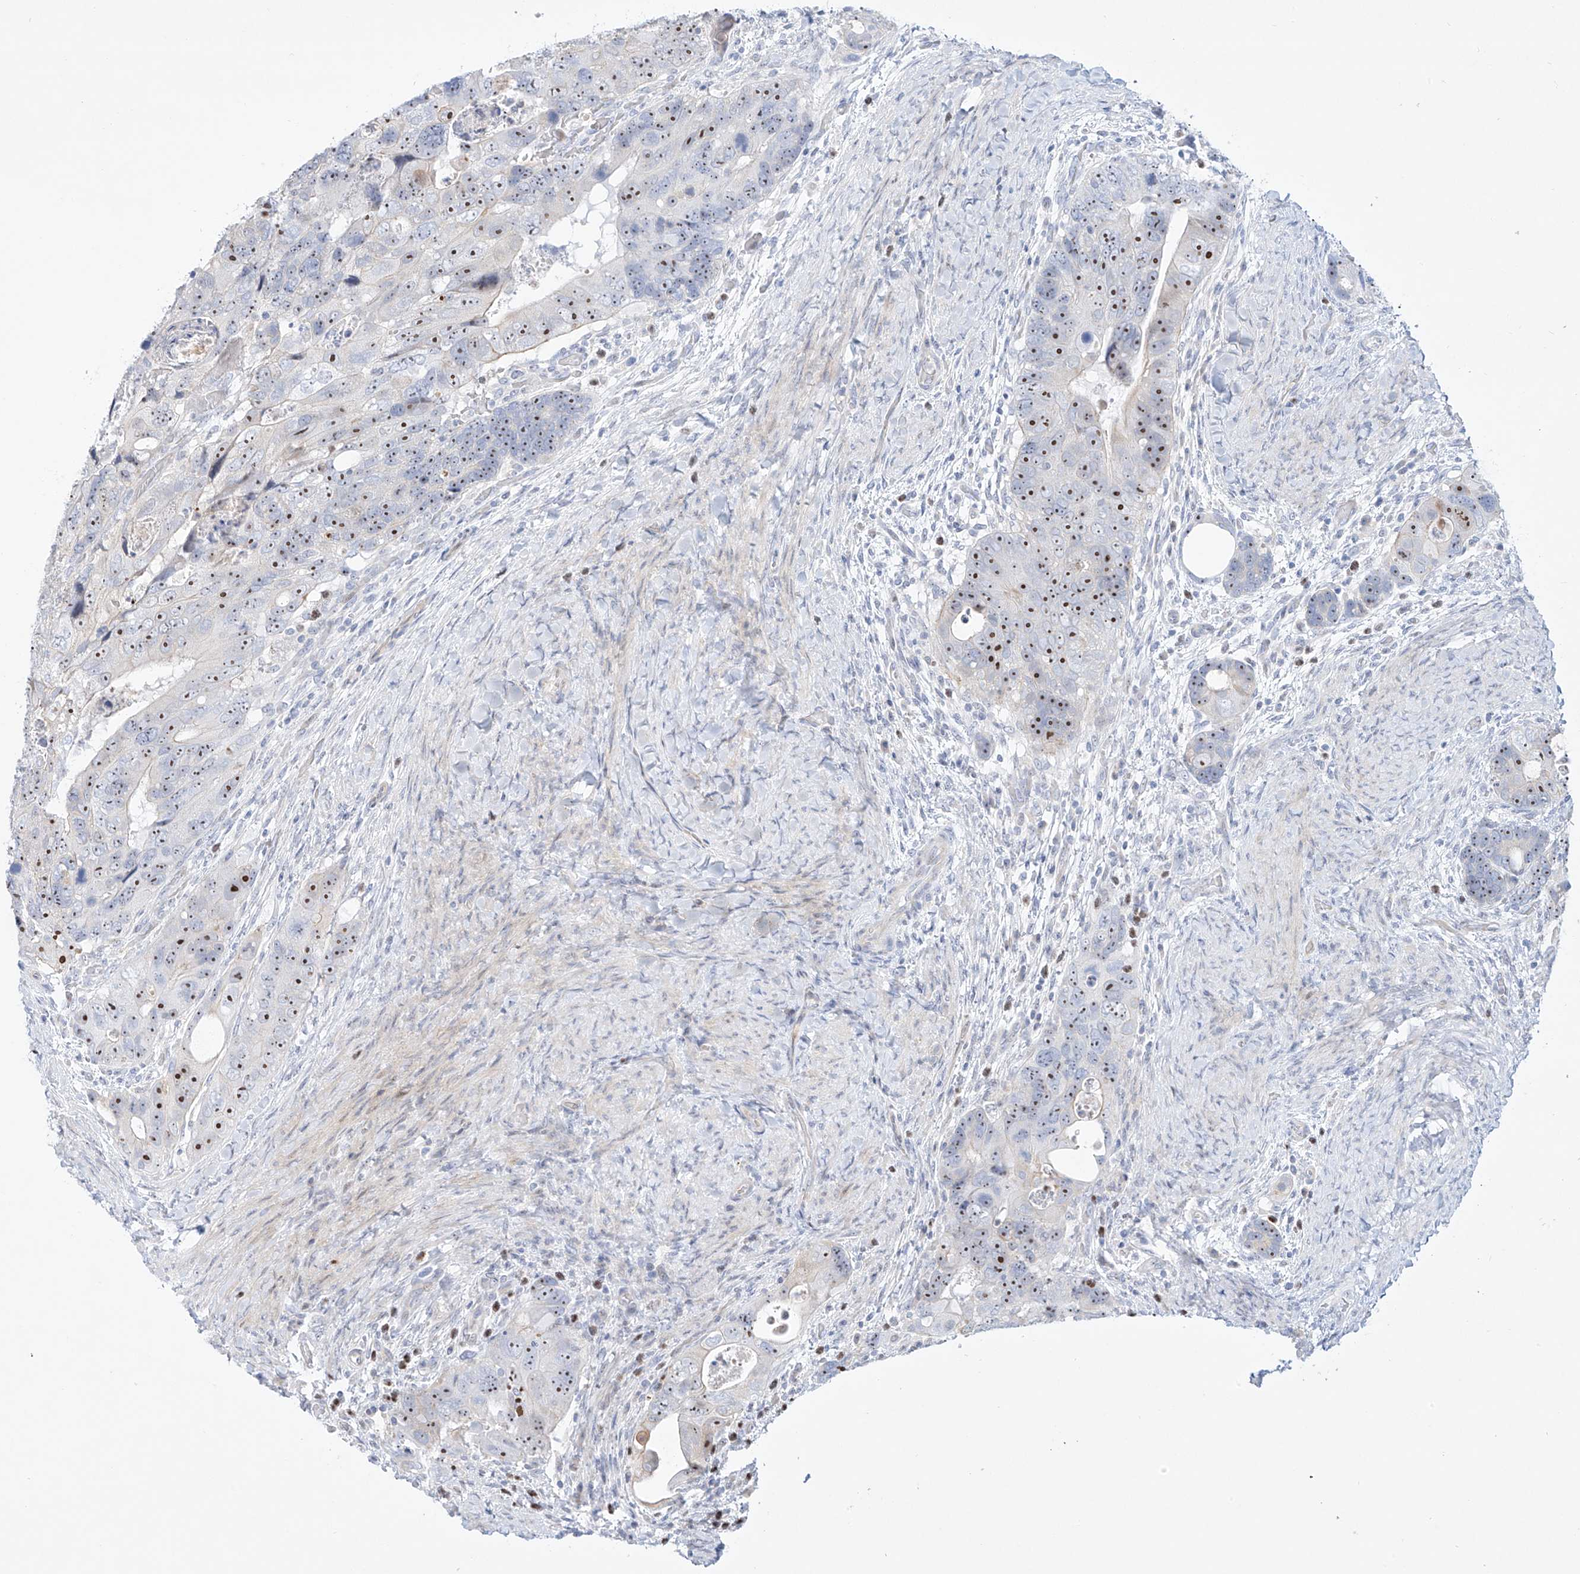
{"staining": {"intensity": "moderate", "quantity": "25%-75%", "location": "nuclear"}, "tissue": "colorectal cancer", "cell_type": "Tumor cells", "image_type": "cancer", "snomed": [{"axis": "morphology", "description": "Adenocarcinoma, NOS"}, {"axis": "topography", "description": "Rectum"}], "caption": "Moderate nuclear expression is identified in approximately 25%-75% of tumor cells in colorectal cancer (adenocarcinoma).", "gene": "SNU13", "patient": {"sex": "male", "age": 59}}